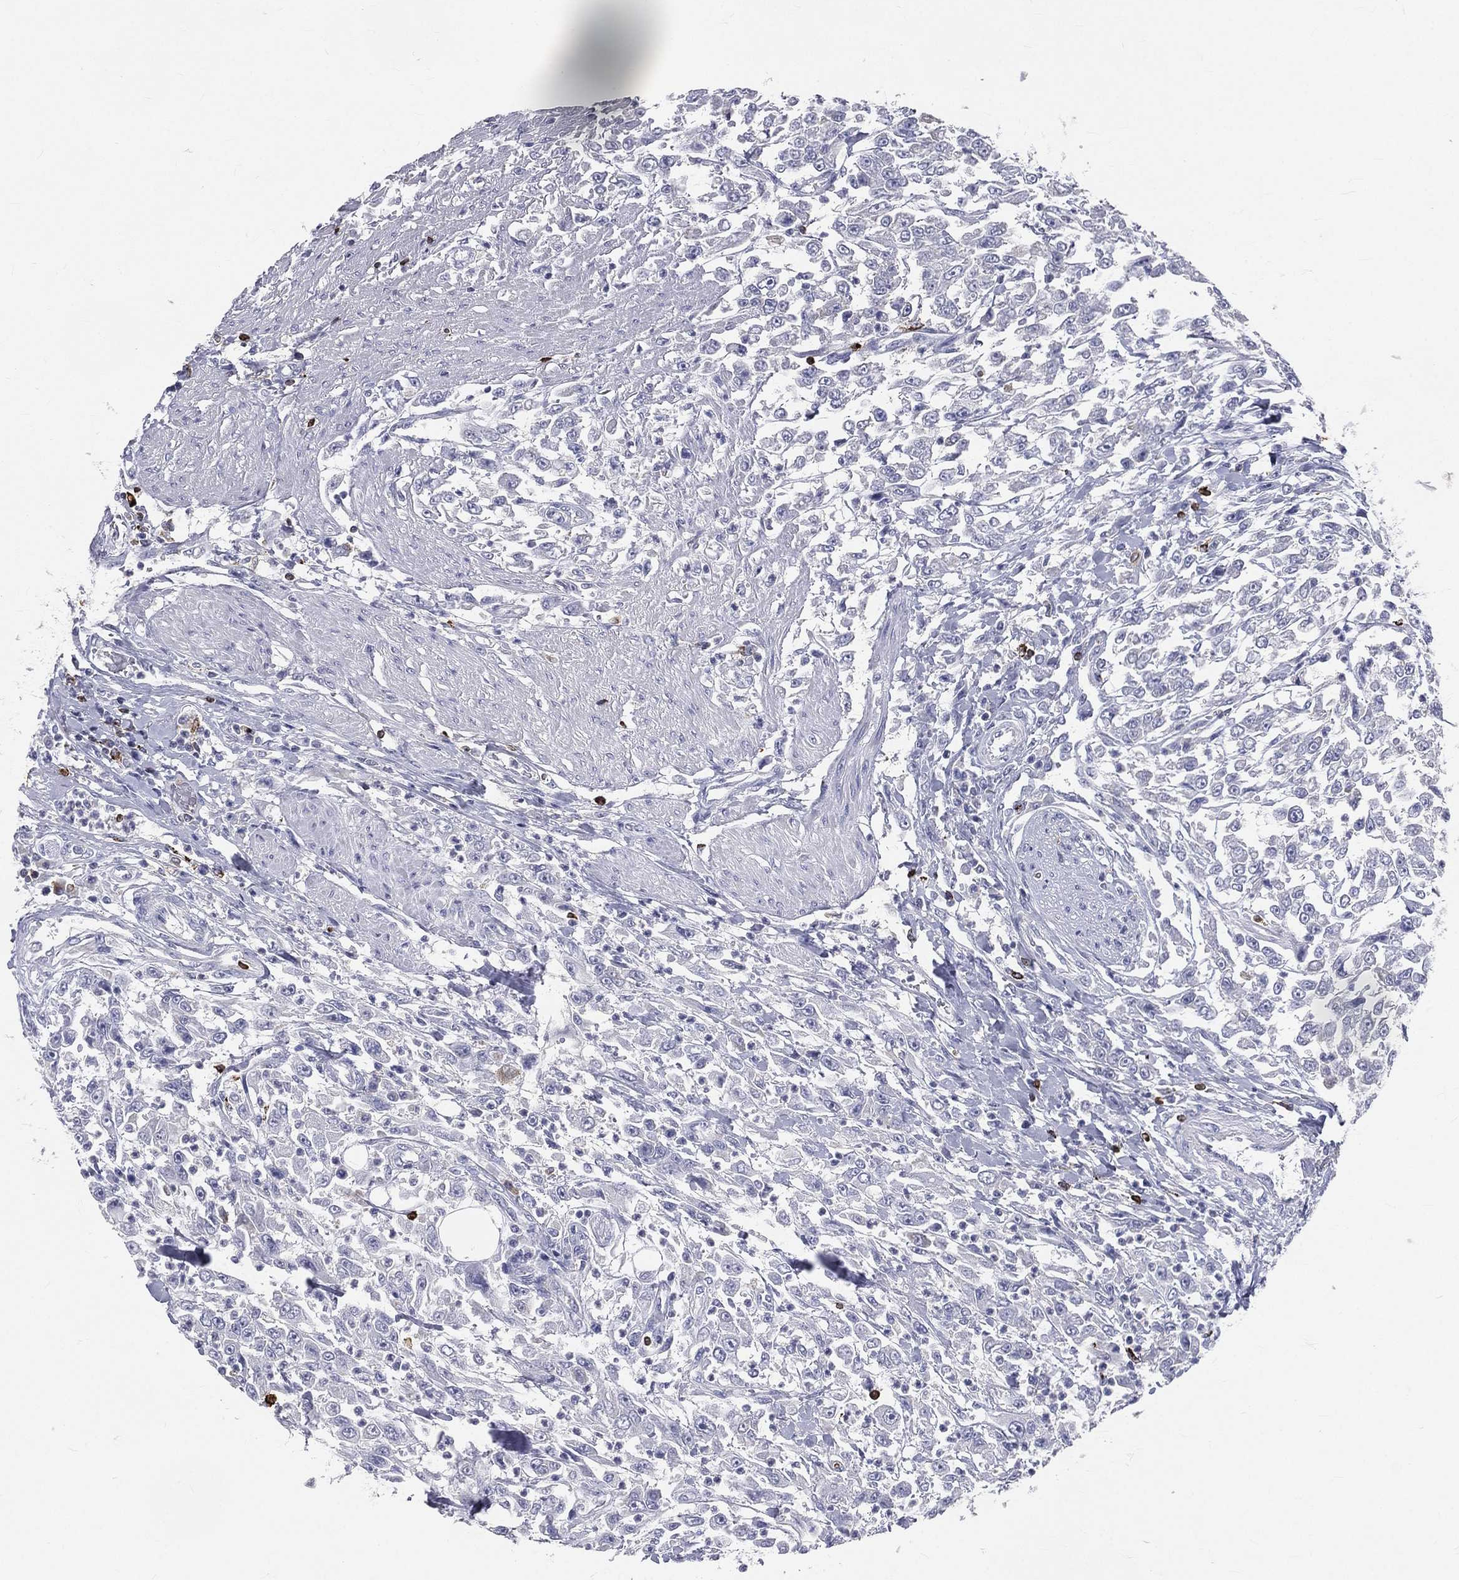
{"staining": {"intensity": "negative", "quantity": "none", "location": "none"}, "tissue": "urothelial cancer", "cell_type": "Tumor cells", "image_type": "cancer", "snomed": [{"axis": "morphology", "description": "Urothelial carcinoma, High grade"}, {"axis": "topography", "description": "Urinary bladder"}], "caption": "Immunohistochemical staining of human high-grade urothelial carcinoma shows no significant expression in tumor cells.", "gene": "CTSW", "patient": {"sex": "male", "age": 46}}